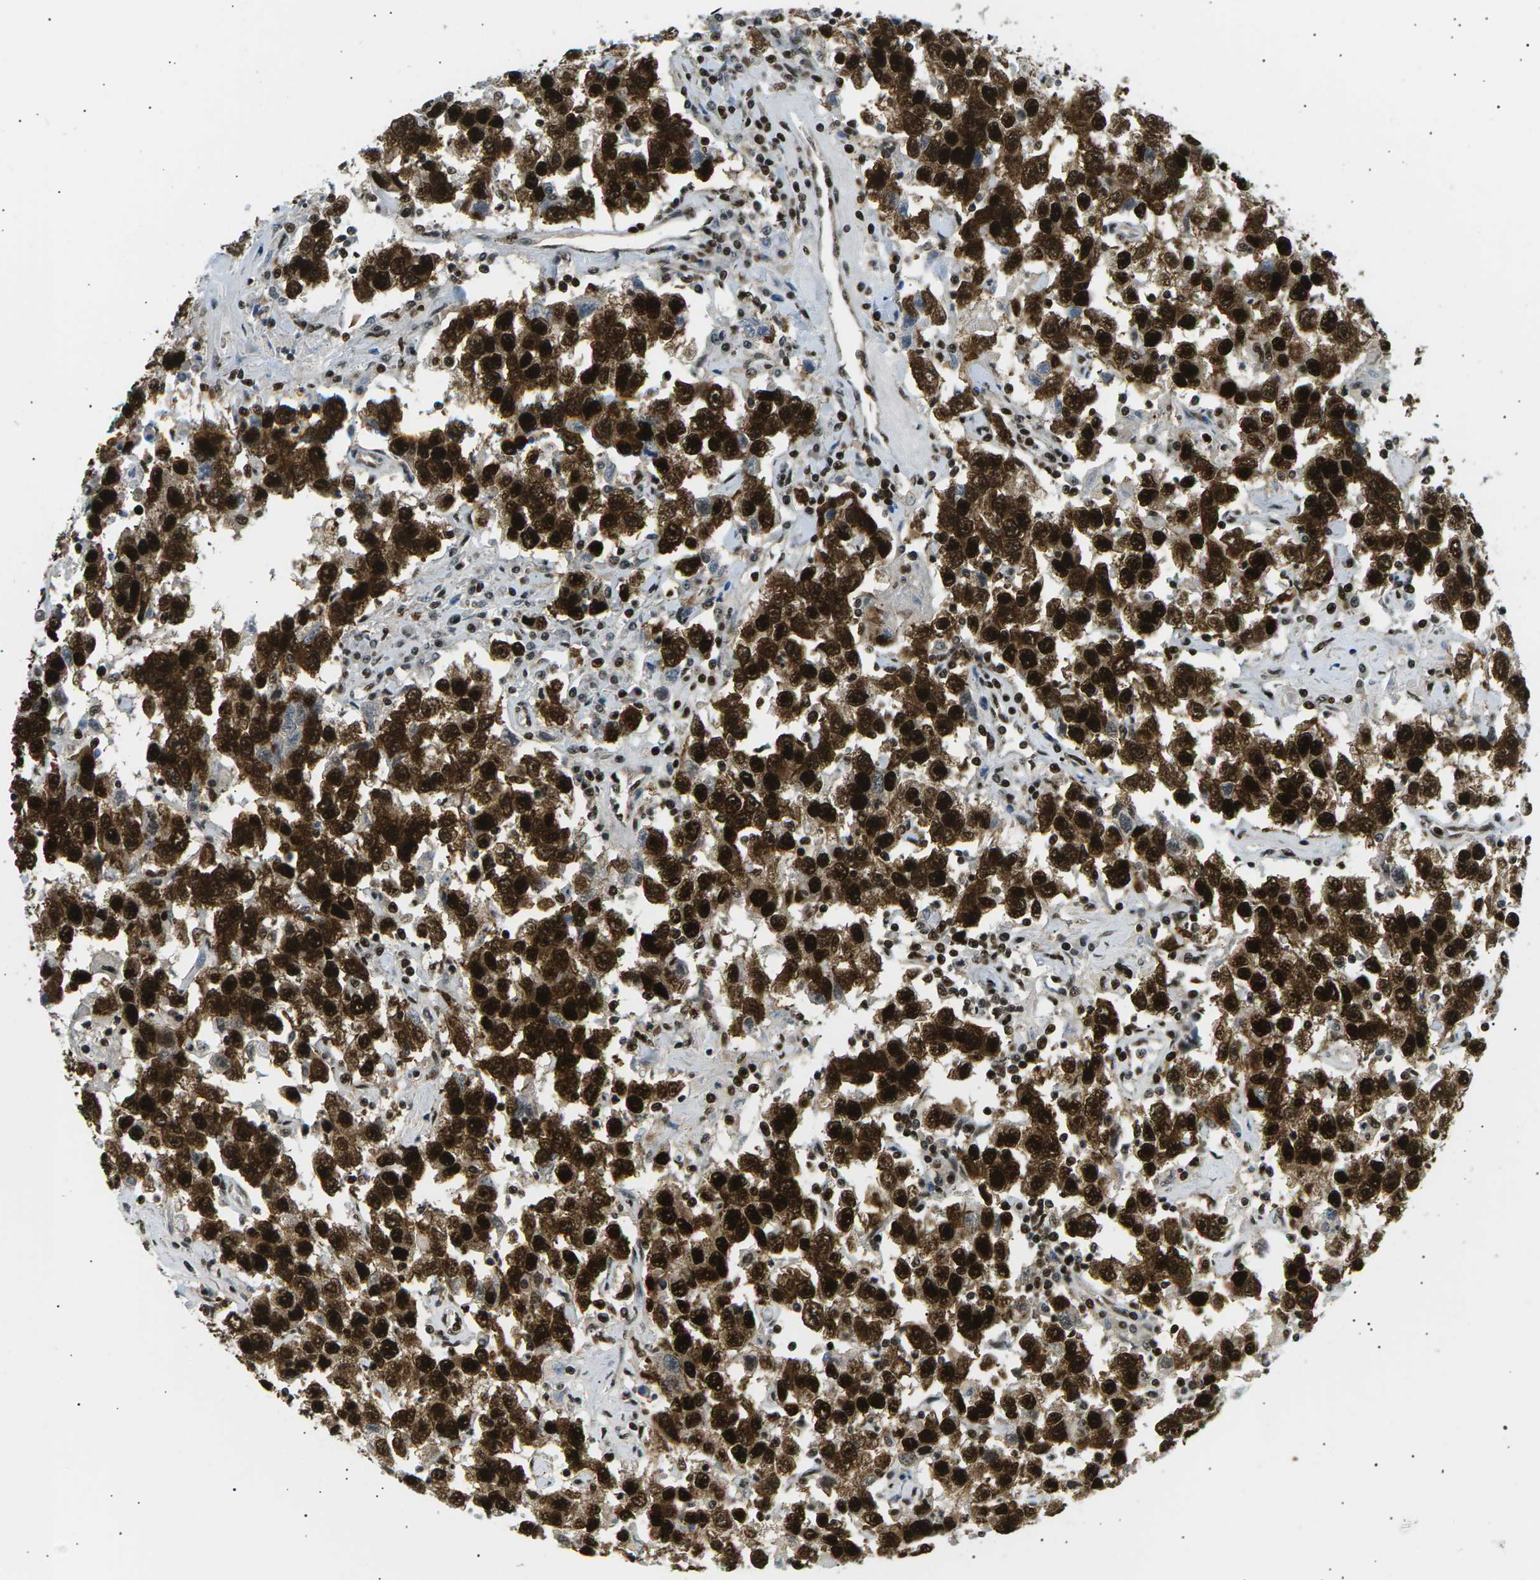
{"staining": {"intensity": "strong", "quantity": ">75%", "location": "cytoplasmic/membranous,nuclear"}, "tissue": "testis cancer", "cell_type": "Tumor cells", "image_type": "cancer", "snomed": [{"axis": "morphology", "description": "Seminoma, NOS"}, {"axis": "topography", "description": "Testis"}], "caption": "High-power microscopy captured an immunohistochemistry histopathology image of testis cancer (seminoma), revealing strong cytoplasmic/membranous and nuclear staining in about >75% of tumor cells.", "gene": "RPA2", "patient": {"sex": "male", "age": 41}}